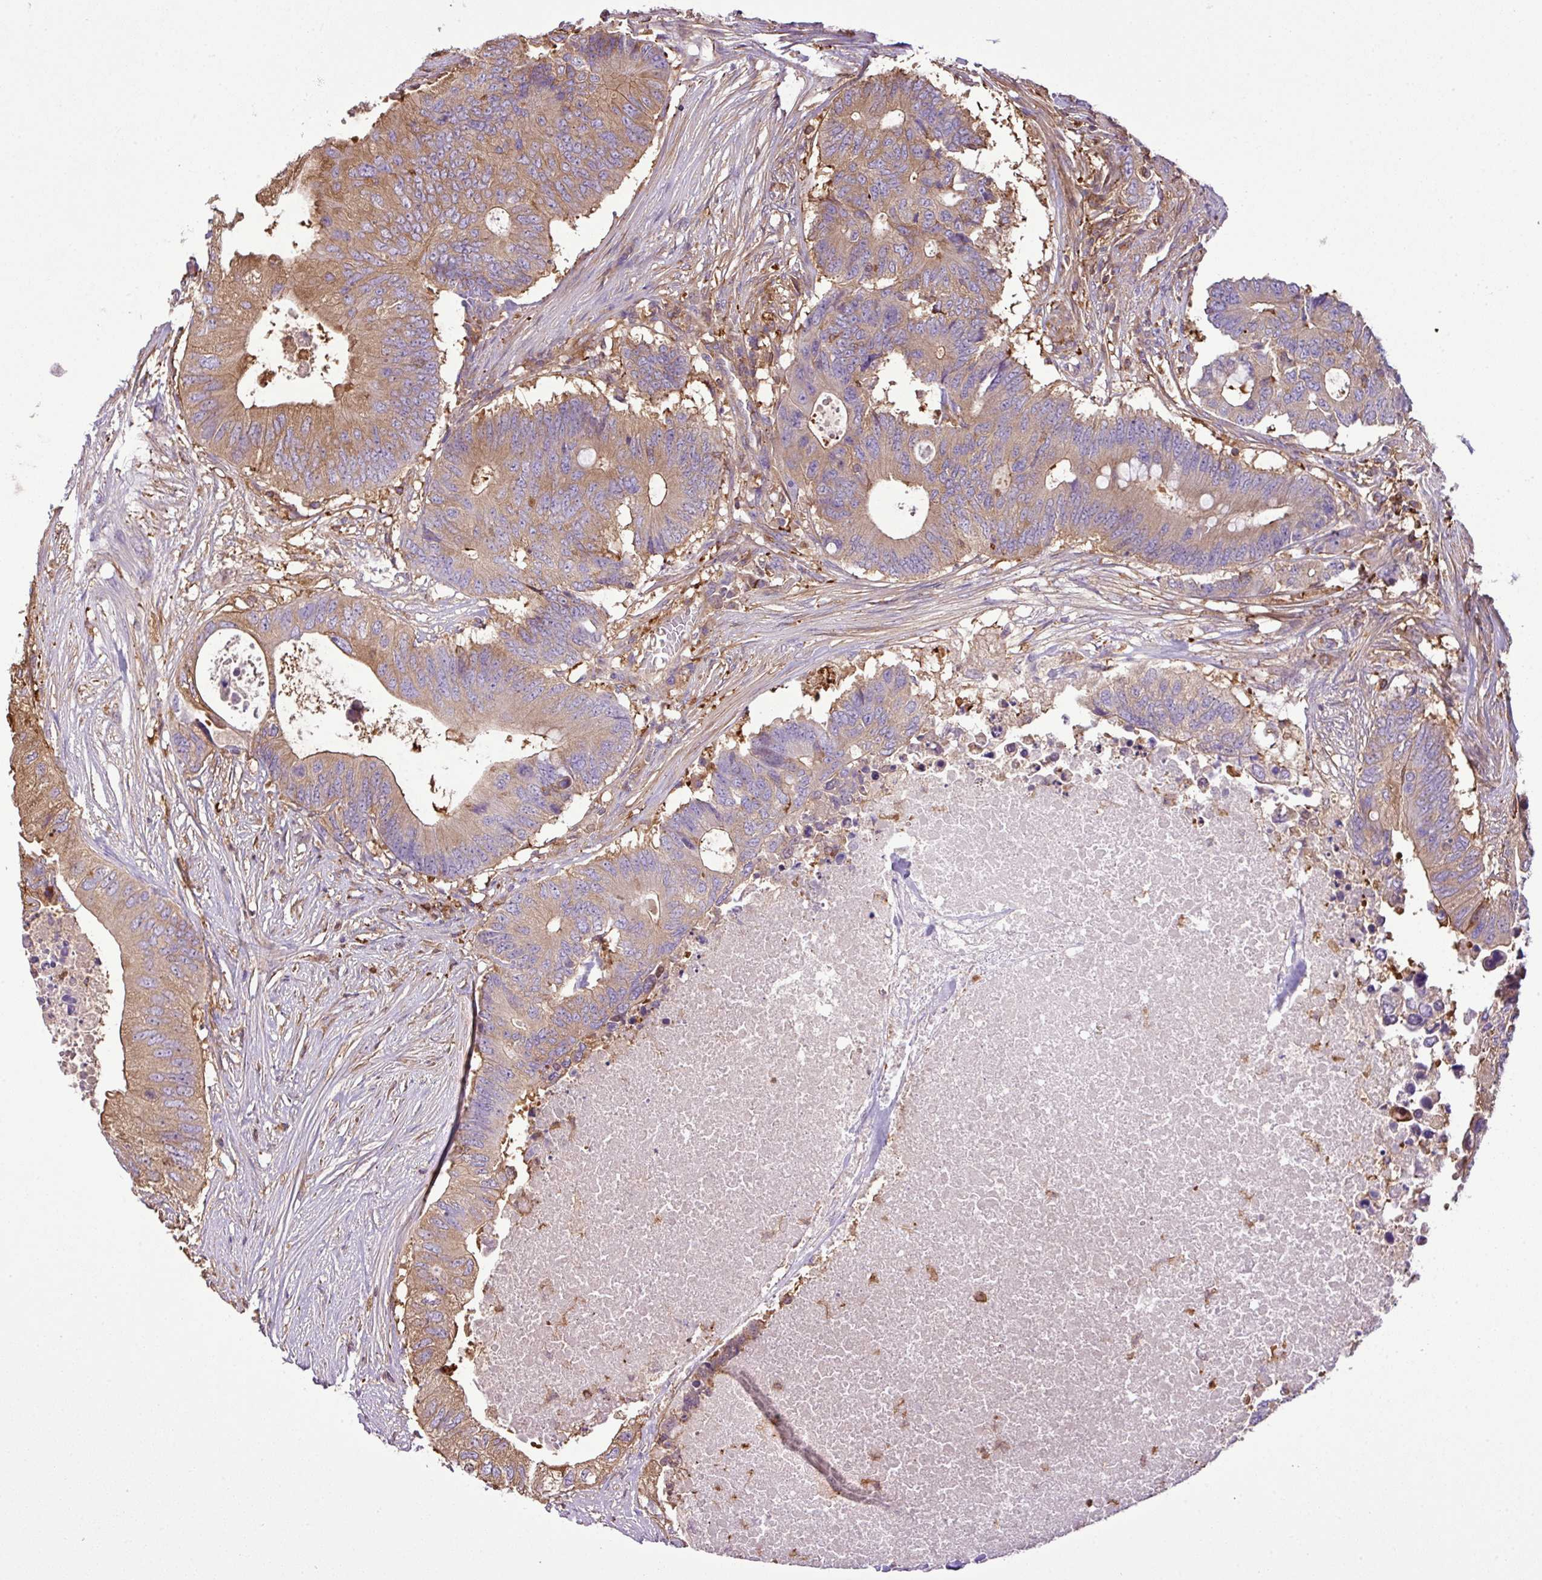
{"staining": {"intensity": "moderate", "quantity": "25%-75%", "location": "cytoplasmic/membranous"}, "tissue": "colorectal cancer", "cell_type": "Tumor cells", "image_type": "cancer", "snomed": [{"axis": "morphology", "description": "Adenocarcinoma, NOS"}, {"axis": "topography", "description": "Colon"}], "caption": "IHC image of human adenocarcinoma (colorectal) stained for a protein (brown), which reveals medium levels of moderate cytoplasmic/membranous positivity in about 25%-75% of tumor cells.", "gene": "PGAP6", "patient": {"sex": "male", "age": 71}}